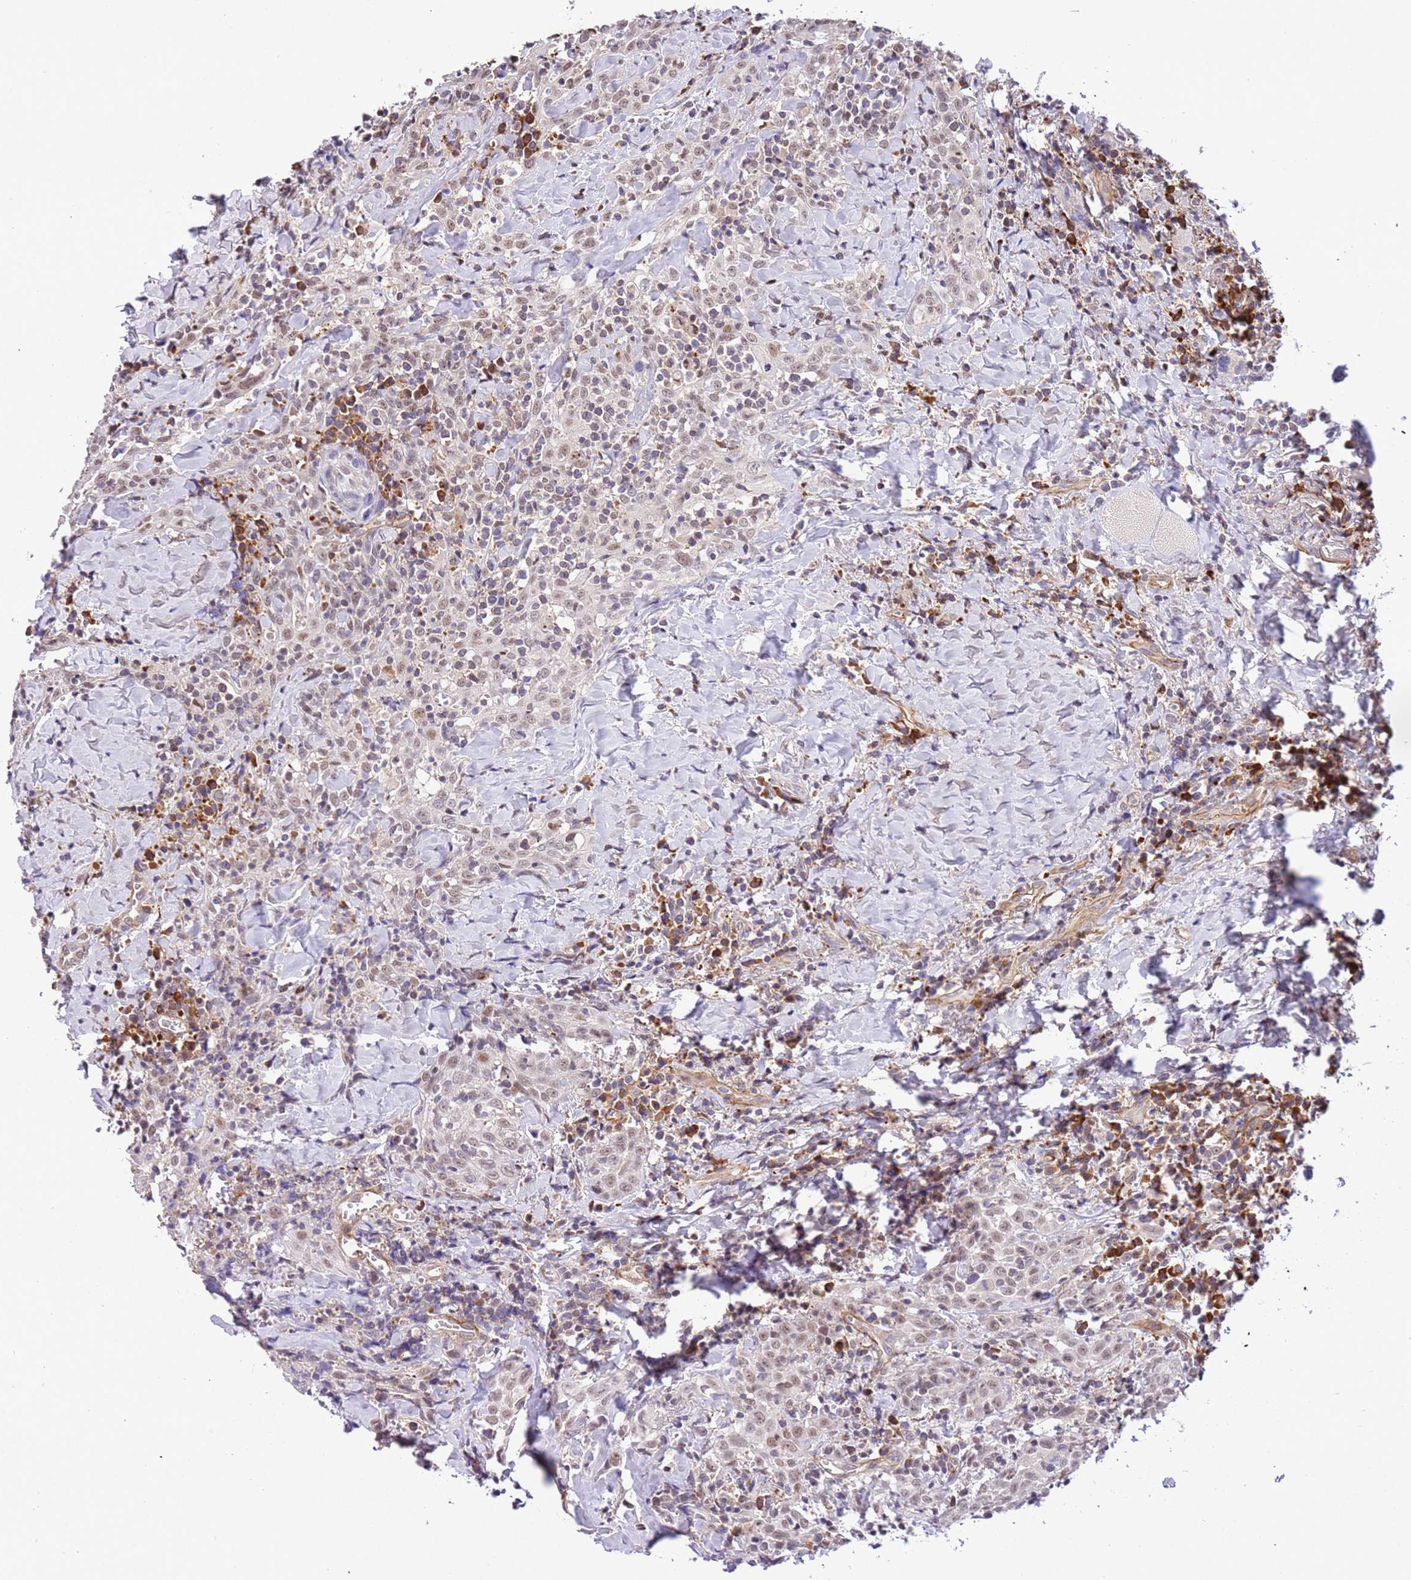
{"staining": {"intensity": "weak", "quantity": ">75%", "location": "nuclear"}, "tissue": "head and neck cancer", "cell_type": "Tumor cells", "image_type": "cancer", "snomed": [{"axis": "morphology", "description": "Squamous cell carcinoma, NOS"}, {"axis": "topography", "description": "Head-Neck"}], "caption": "Head and neck squamous cell carcinoma stained for a protein shows weak nuclear positivity in tumor cells. (brown staining indicates protein expression, while blue staining denotes nuclei).", "gene": "MAGEF1", "patient": {"sex": "female", "age": 70}}